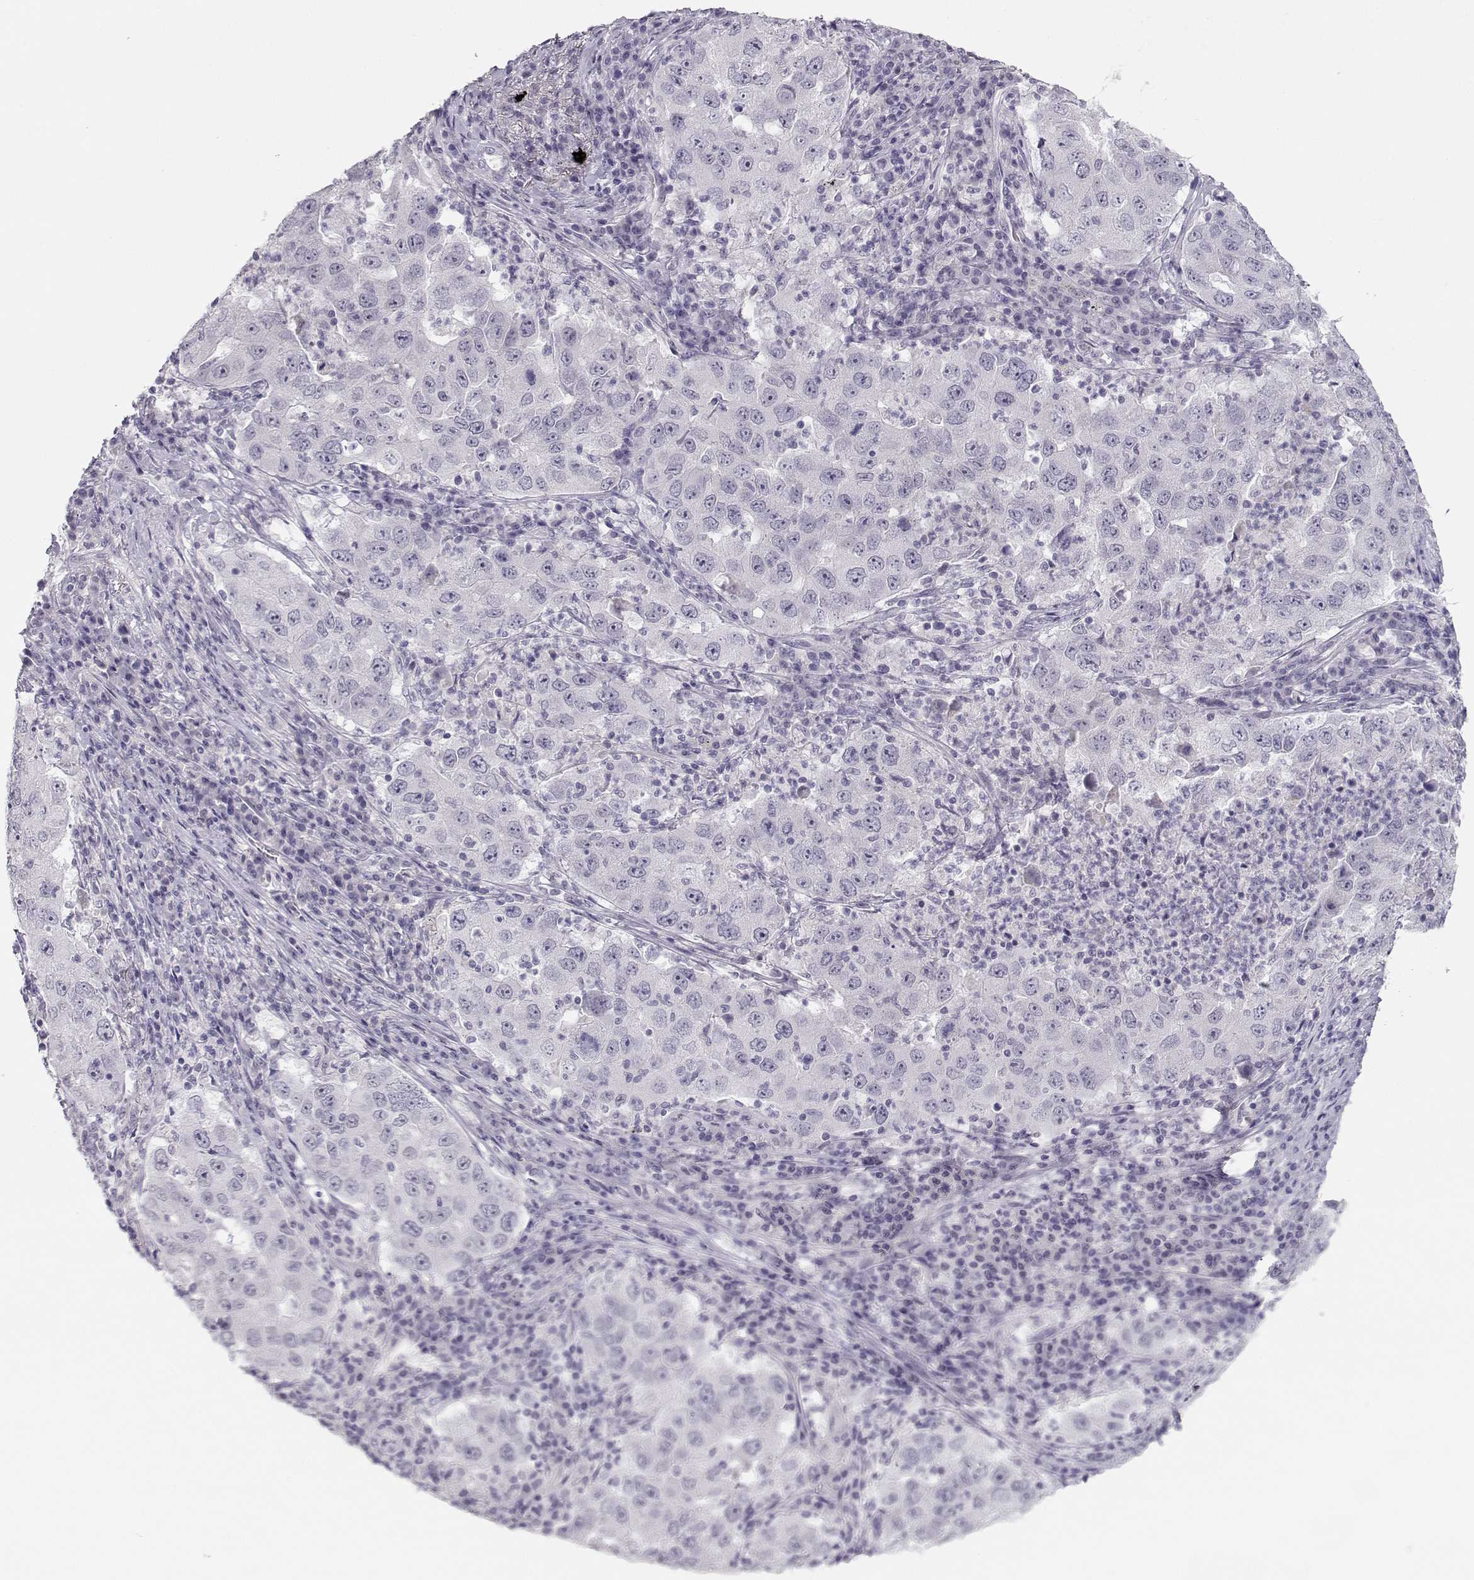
{"staining": {"intensity": "negative", "quantity": "none", "location": "none"}, "tissue": "lung cancer", "cell_type": "Tumor cells", "image_type": "cancer", "snomed": [{"axis": "morphology", "description": "Adenocarcinoma, NOS"}, {"axis": "topography", "description": "Lung"}], "caption": "This is an IHC image of lung cancer. There is no staining in tumor cells.", "gene": "IMPG1", "patient": {"sex": "male", "age": 73}}